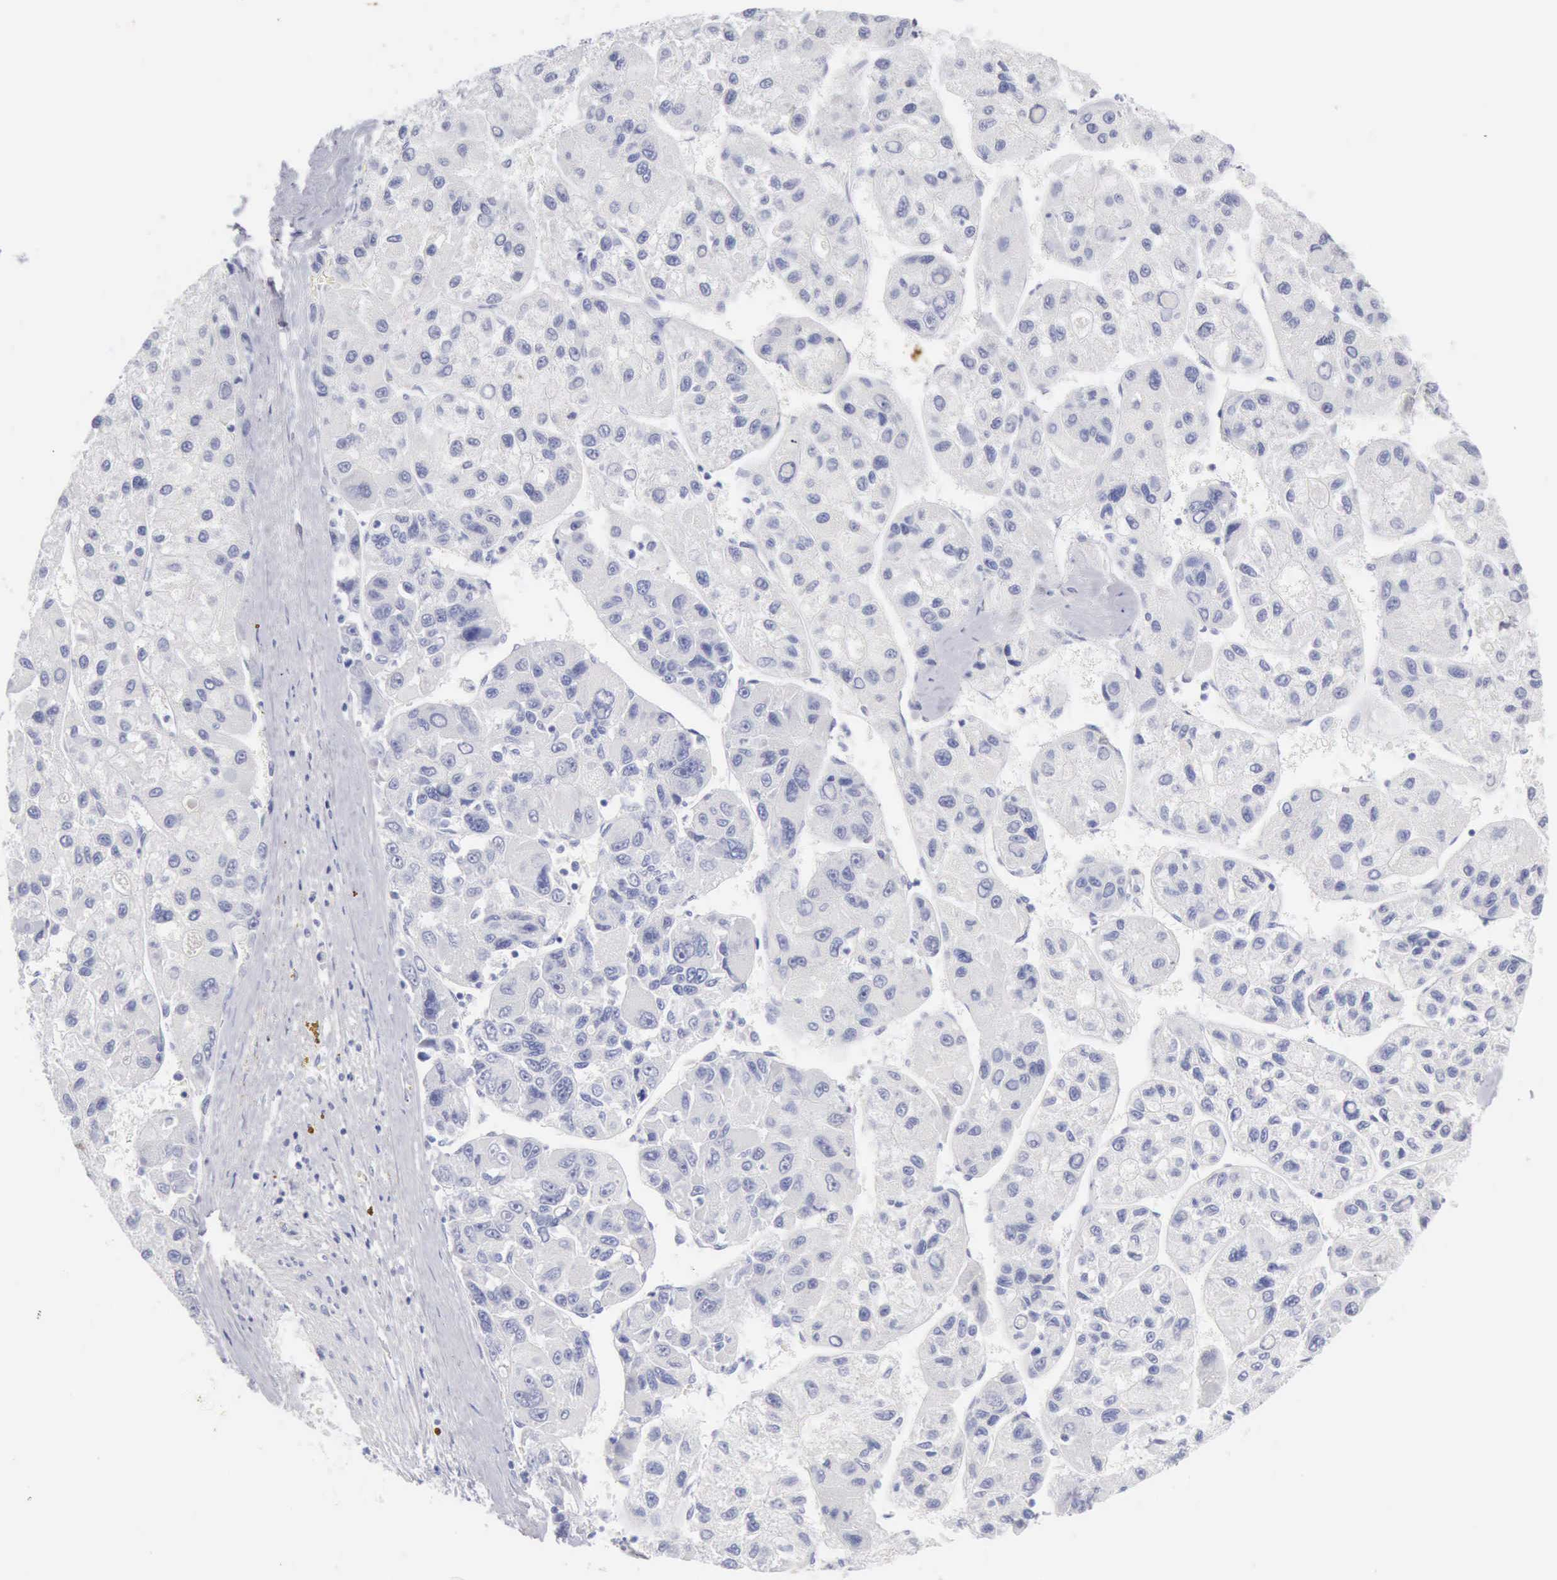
{"staining": {"intensity": "negative", "quantity": "none", "location": "none"}, "tissue": "liver cancer", "cell_type": "Tumor cells", "image_type": "cancer", "snomed": [{"axis": "morphology", "description": "Carcinoma, Hepatocellular, NOS"}, {"axis": "topography", "description": "Liver"}], "caption": "Micrograph shows no protein positivity in tumor cells of liver cancer tissue.", "gene": "KRT10", "patient": {"sex": "male", "age": 64}}